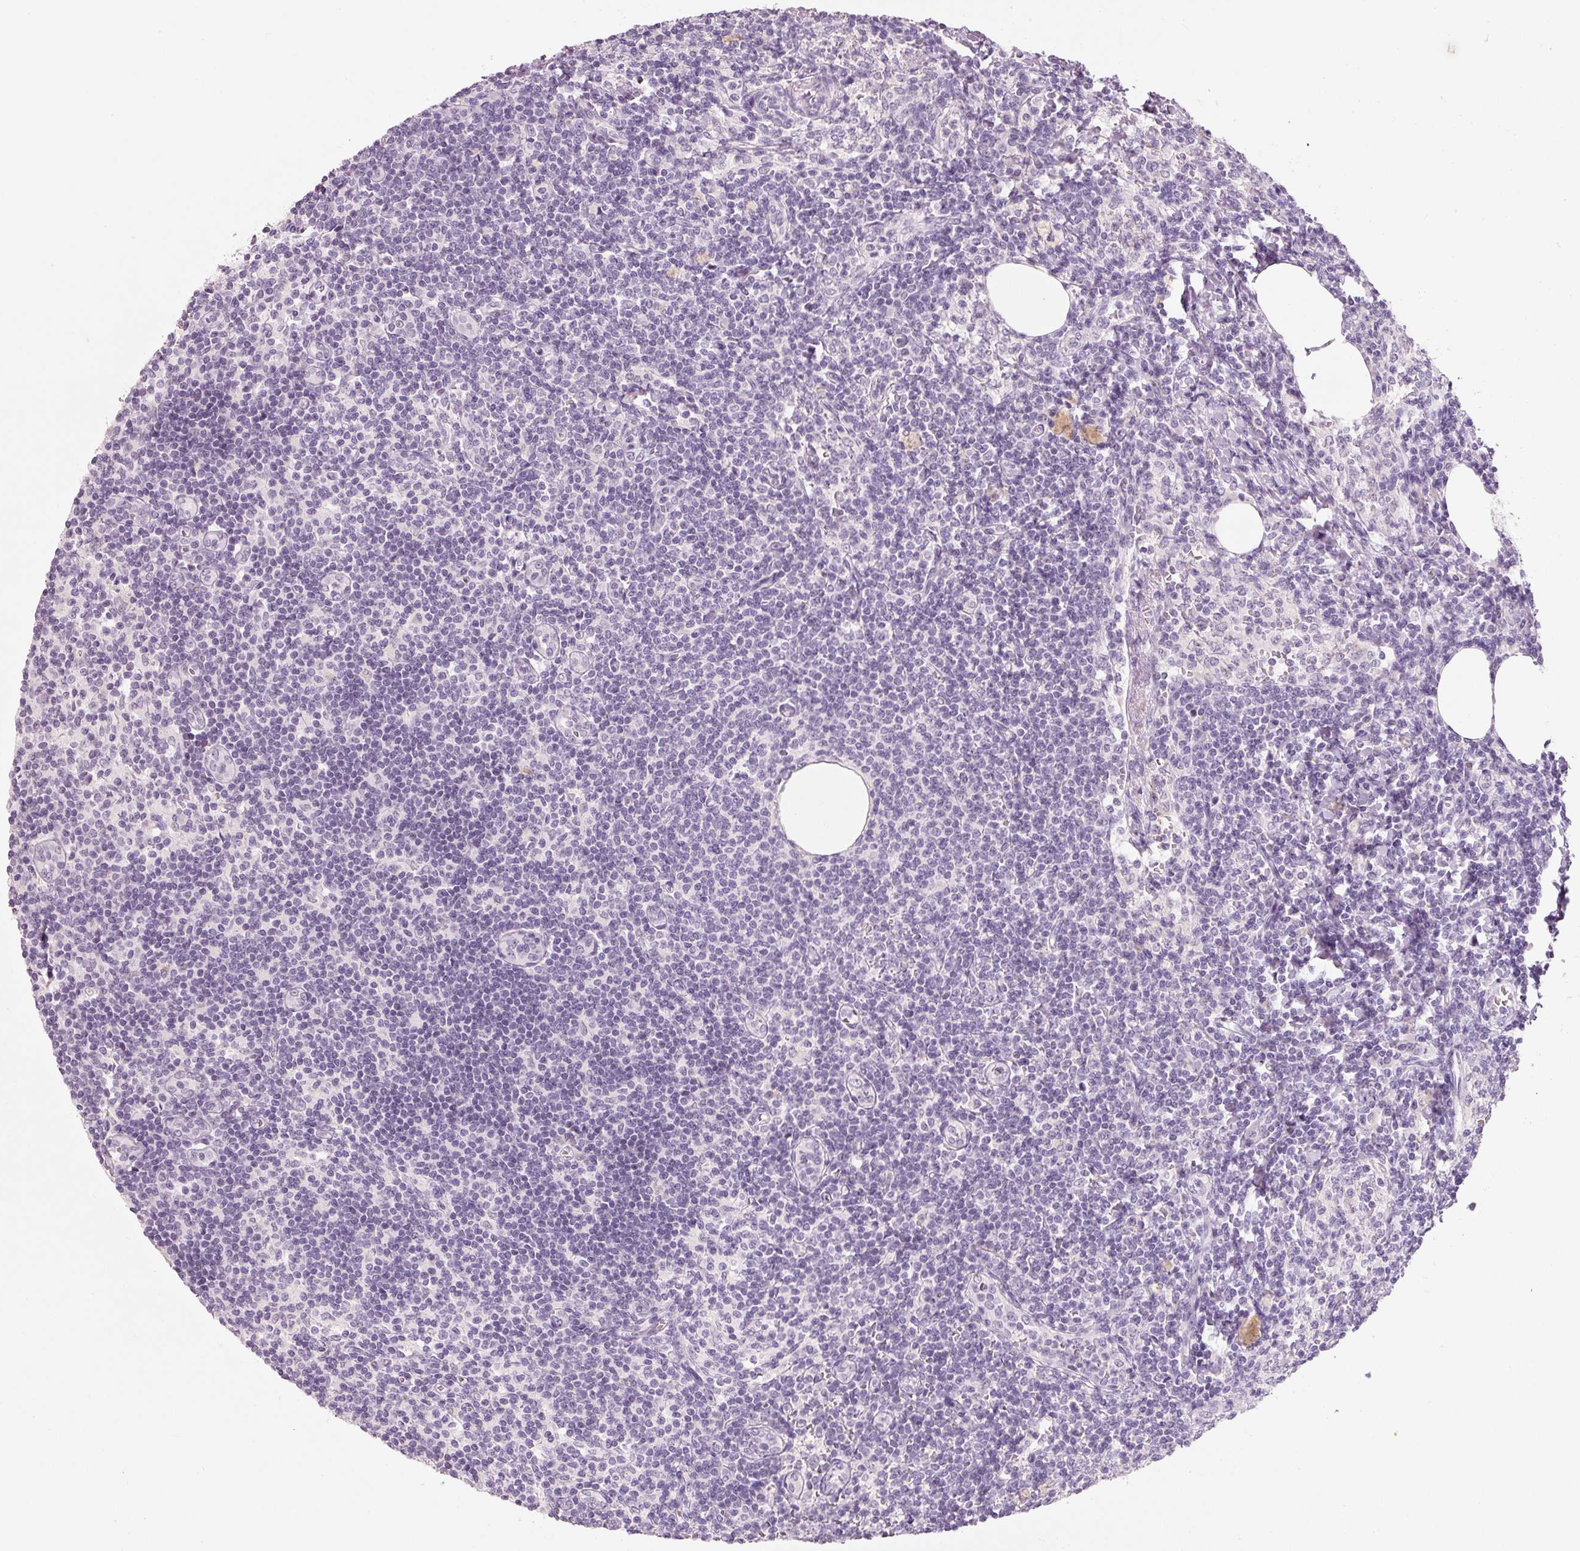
{"staining": {"intensity": "negative", "quantity": "none", "location": "none"}, "tissue": "lymph node", "cell_type": "Germinal center cells", "image_type": "normal", "snomed": [{"axis": "morphology", "description": "Normal tissue, NOS"}, {"axis": "topography", "description": "Lymph node"}], "caption": "IHC micrograph of benign lymph node stained for a protein (brown), which shows no staining in germinal center cells.", "gene": "ENSG00000206549", "patient": {"sex": "female", "age": 59}}